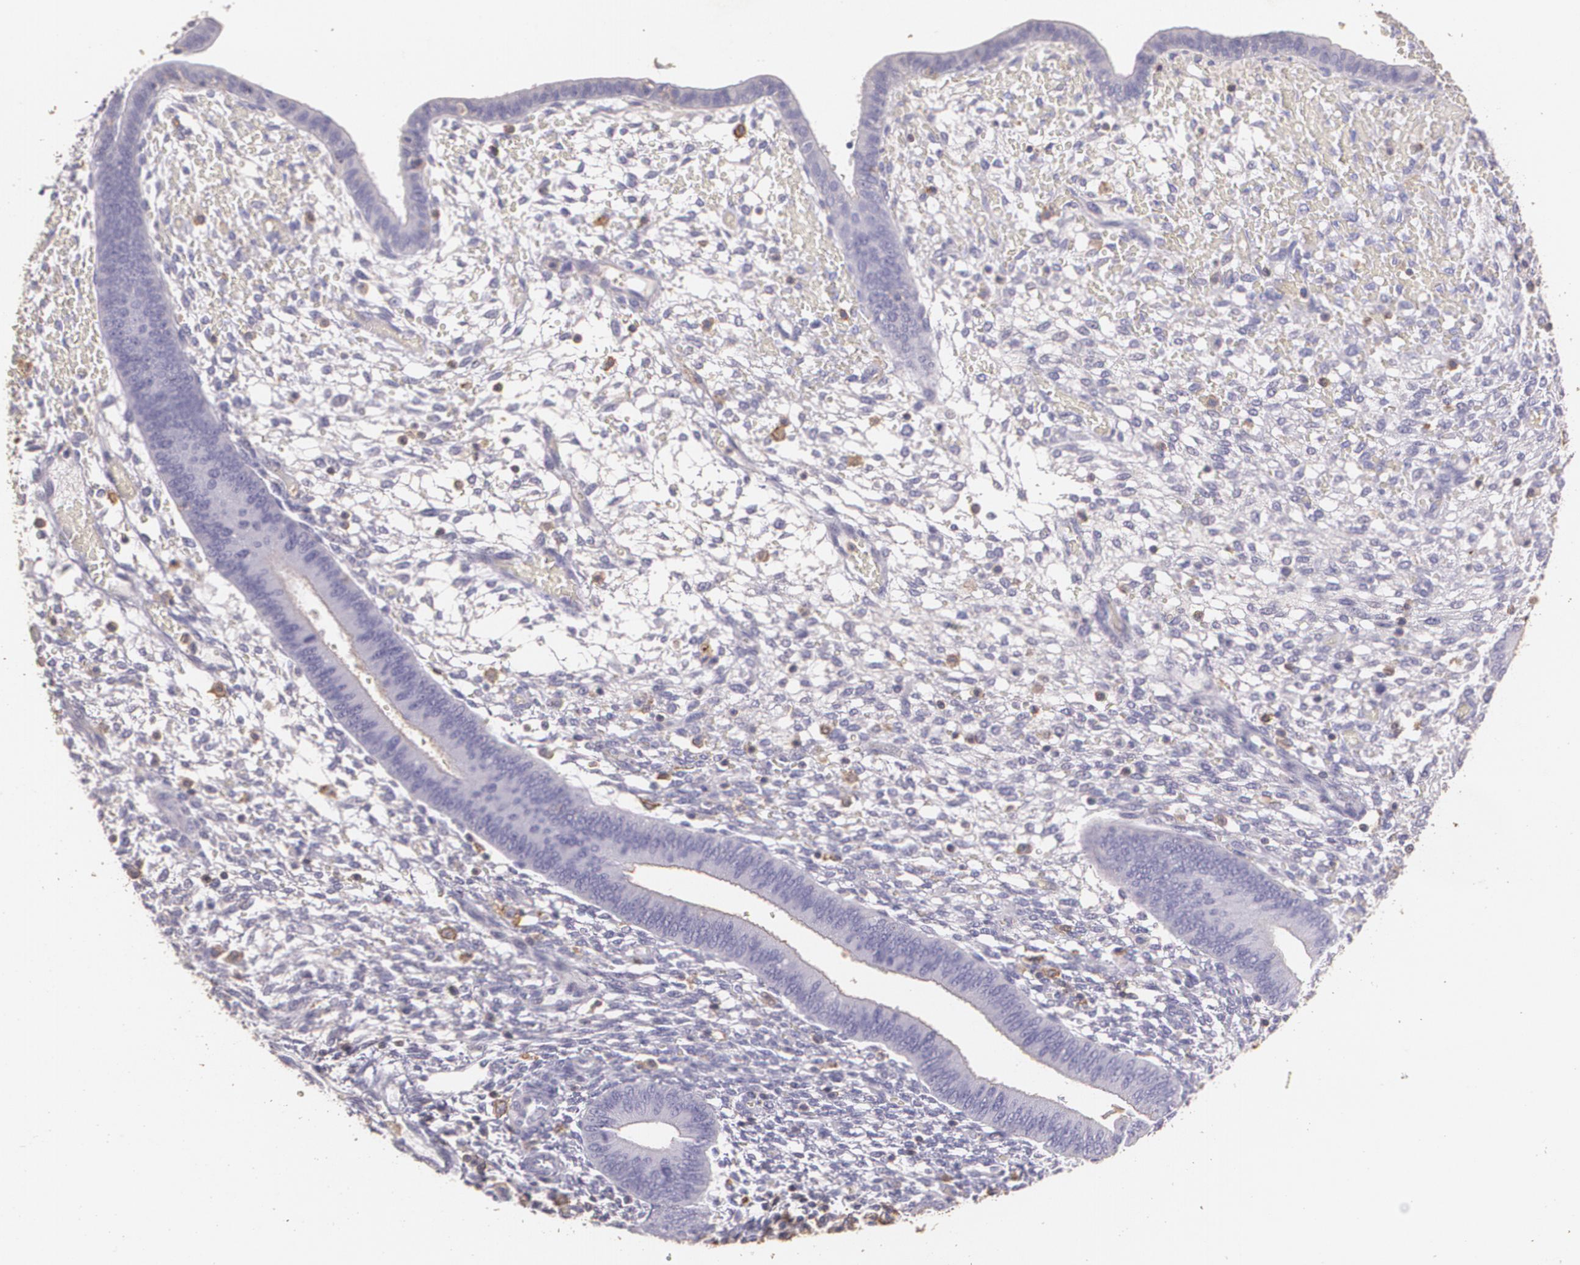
{"staining": {"intensity": "weak", "quantity": "<25%", "location": "cytoplasmic/membranous"}, "tissue": "endometrium", "cell_type": "Cells in endometrial stroma", "image_type": "normal", "snomed": [{"axis": "morphology", "description": "Normal tissue, NOS"}, {"axis": "topography", "description": "Endometrium"}], "caption": "Immunohistochemistry of benign human endometrium demonstrates no positivity in cells in endometrial stroma.", "gene": "TGFBR1", "patient": {"sex": "female", "age": 42}}